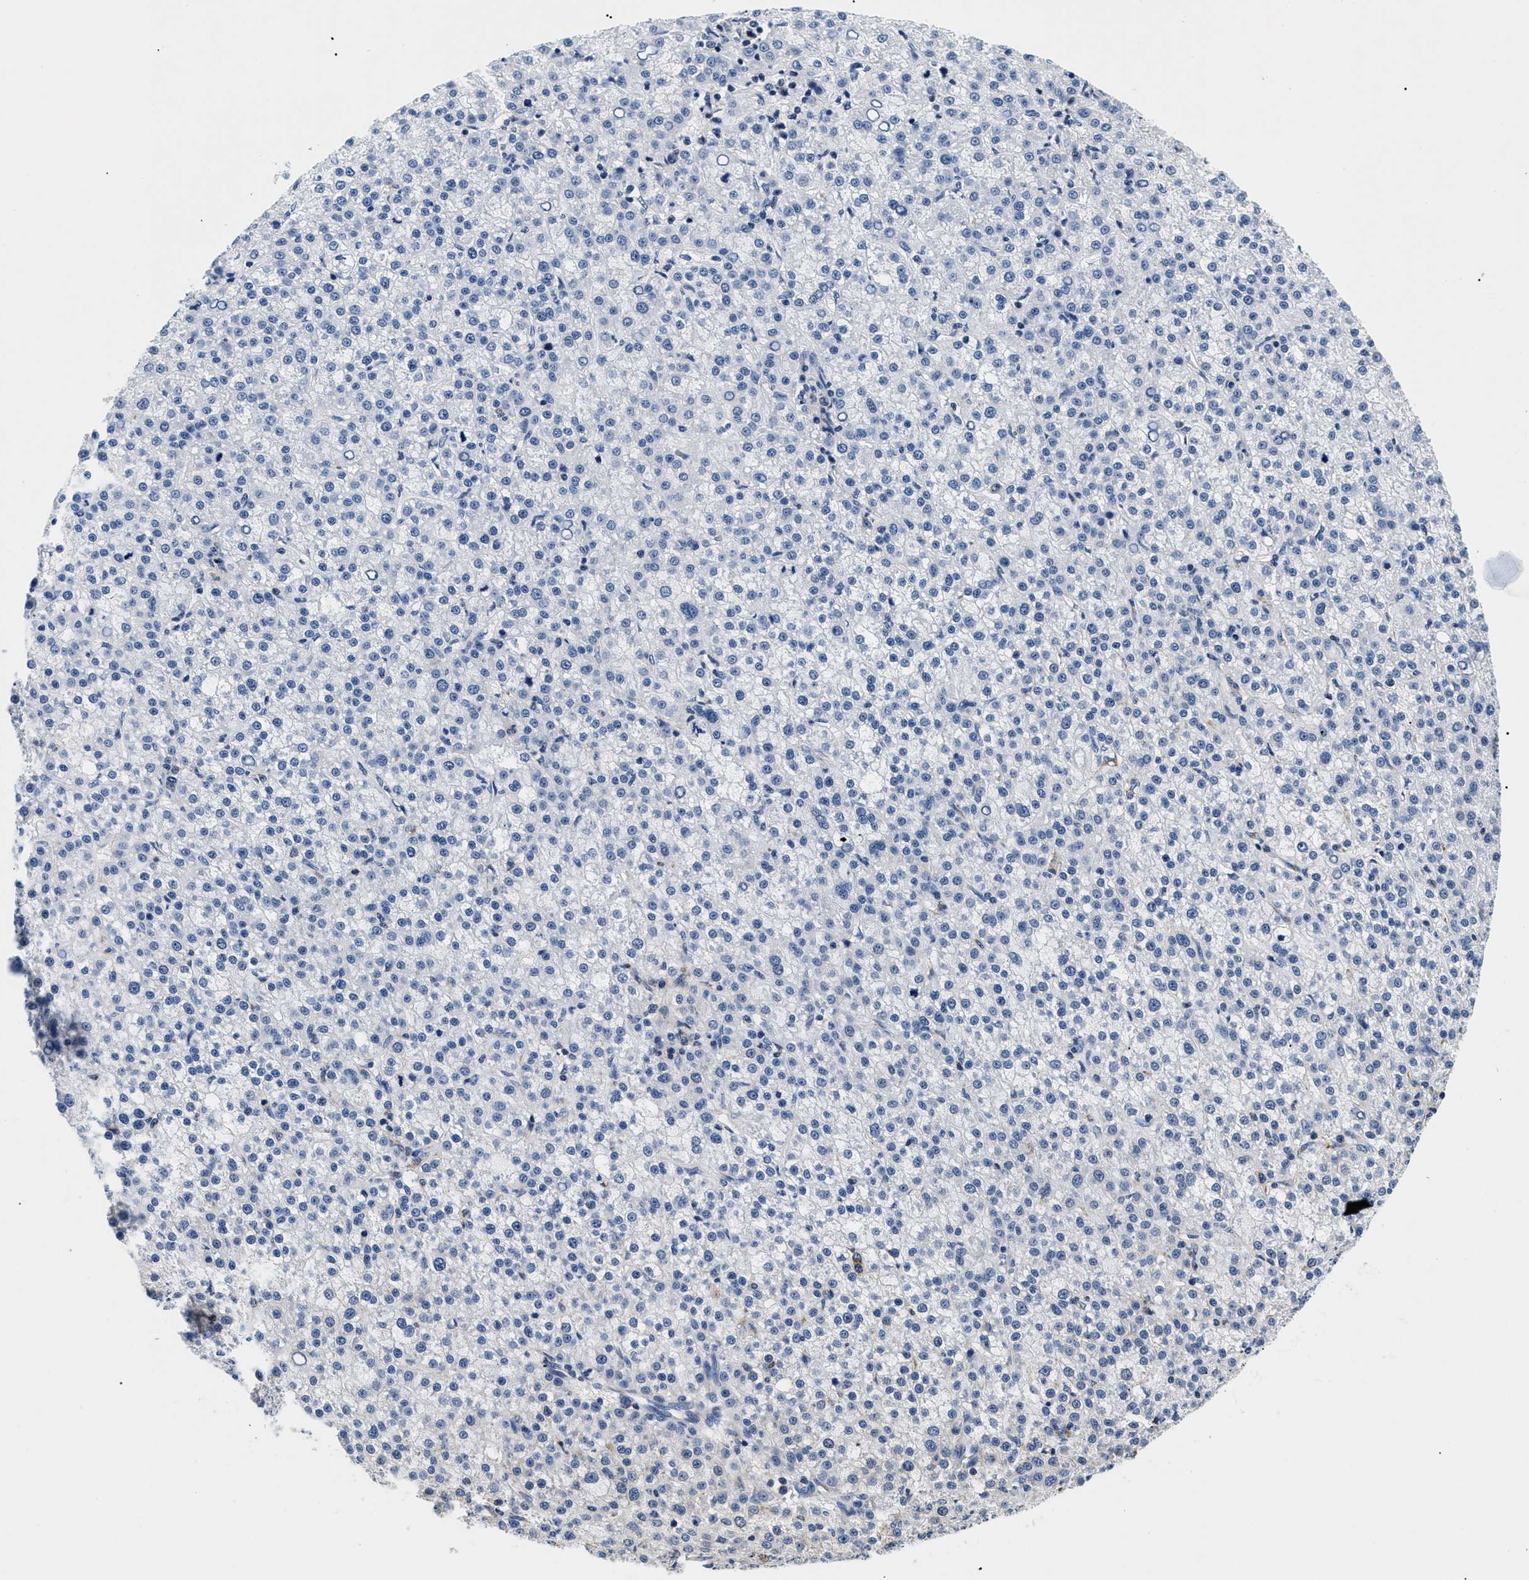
{"staining": {"intensity": "negative", "quantity": "none", "location": "none"}, "tissue": "liver cancer", "cell_type": "Tumor cells", "image_type": "cancer", "snomed": [{"axis": "morphology", "description": "Carcinoma, Hepatocellular, NOS"}, {"axis": "topography", "description": "Liver"}], "caption": "DAB immunohistochemical staining of liver hepatocellular carcinoma displays no significant expression in tumor cells.", "gene": "MEA1", "patient": {"sex": "female", "age": 58}}